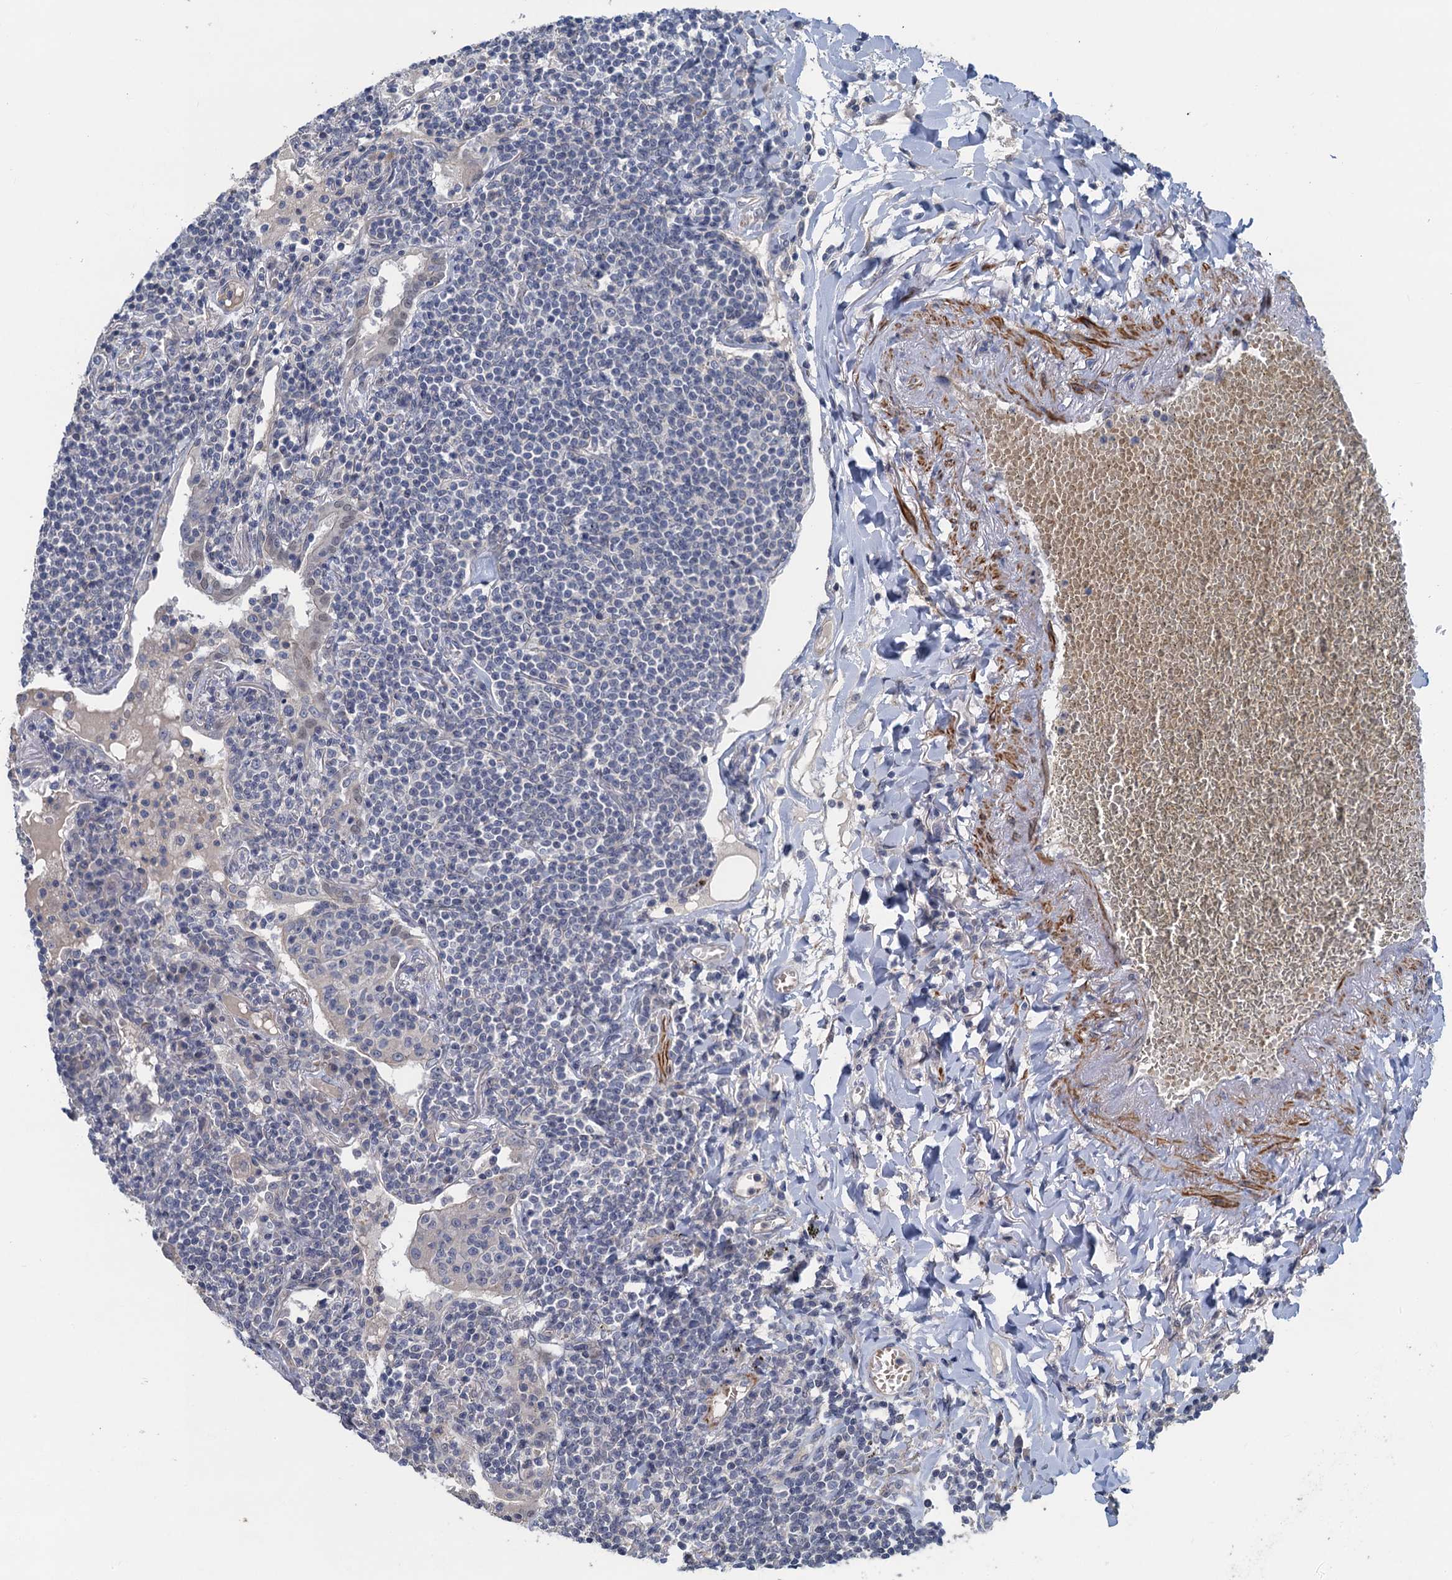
{"staining": {"intensity": "negative", "quantity": "none", "location": "none"}, "tissue": "lymphoma", "cell_type": "Tumor cells", "image_type": "cancer", "snomed": [{"axis": "morphology", "description": "Malignant lymphoma, non-Hodgkin's type, Low grade"}, {"axis": "topography", "description": "Lung"}], "caption": "Lymphoma was stained to show a protein in brown. There is no significant positivity in tumor cells.", "gene": "MYO16", "patient": {"sex": "female", "age": 71}}